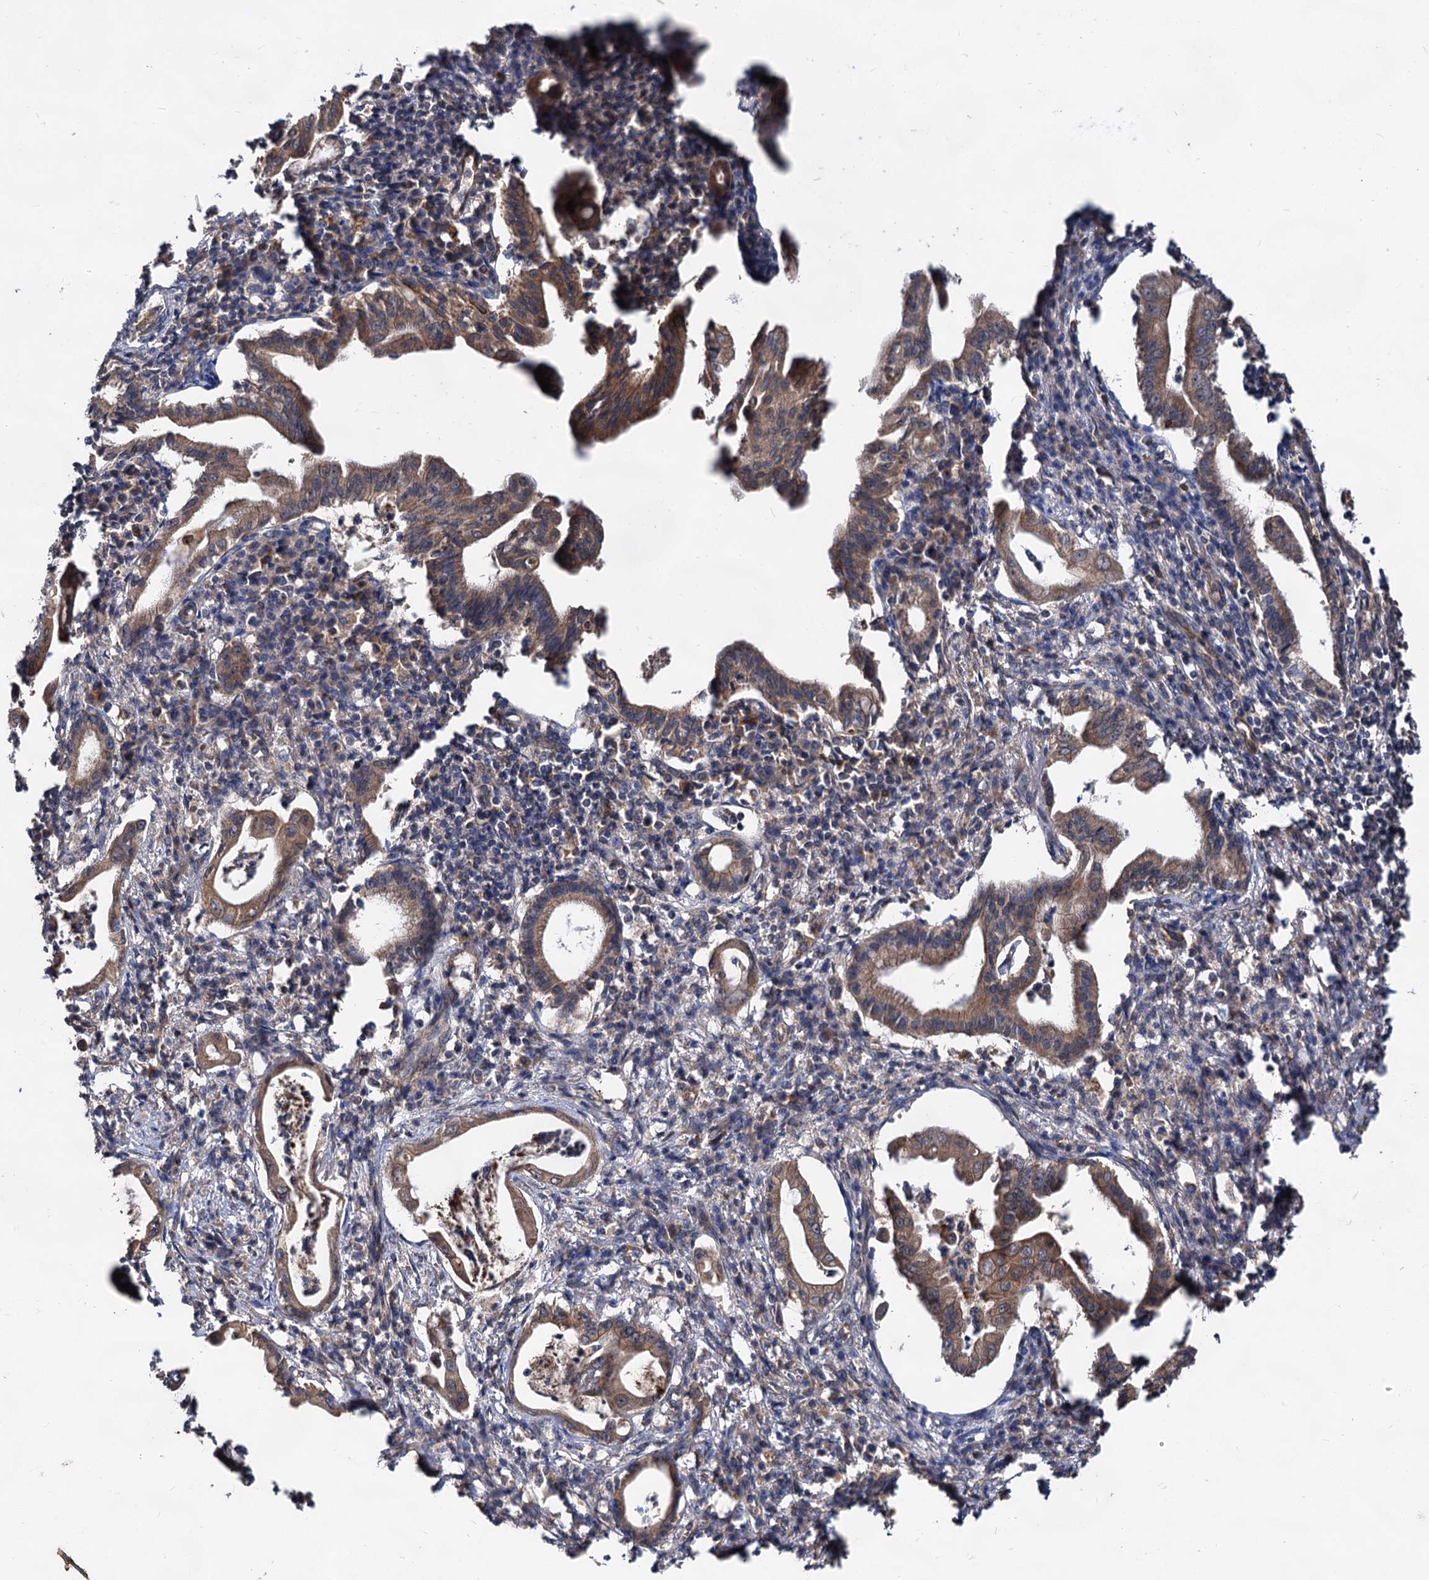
{"staining": {"intensity": "moderate", "quantity": ">75%", "location": "cytoplasmic/membranous"}, "tissue": "pancreatic cancer", "cell_type": "Tumor cells", "image_type": "cancer", "snomed": [{"axis": "morphology", "description": "Adenocarcinoma, NOS"}, {"axis": "topography", "description": "Pancreas"}], "caption": "IHC photomicrograph of neoplastic tissue: pancreatic cancer stained using immunohistochemistry (IHC) shows medium levels of moderate protein expression localized specifically in the cytoplasmic/membranous of tumor cells, appearing as a cytoplasmic/membranous brown color.", "gene": "TEX9", "patient": {"sex": "female", "age": 55}}